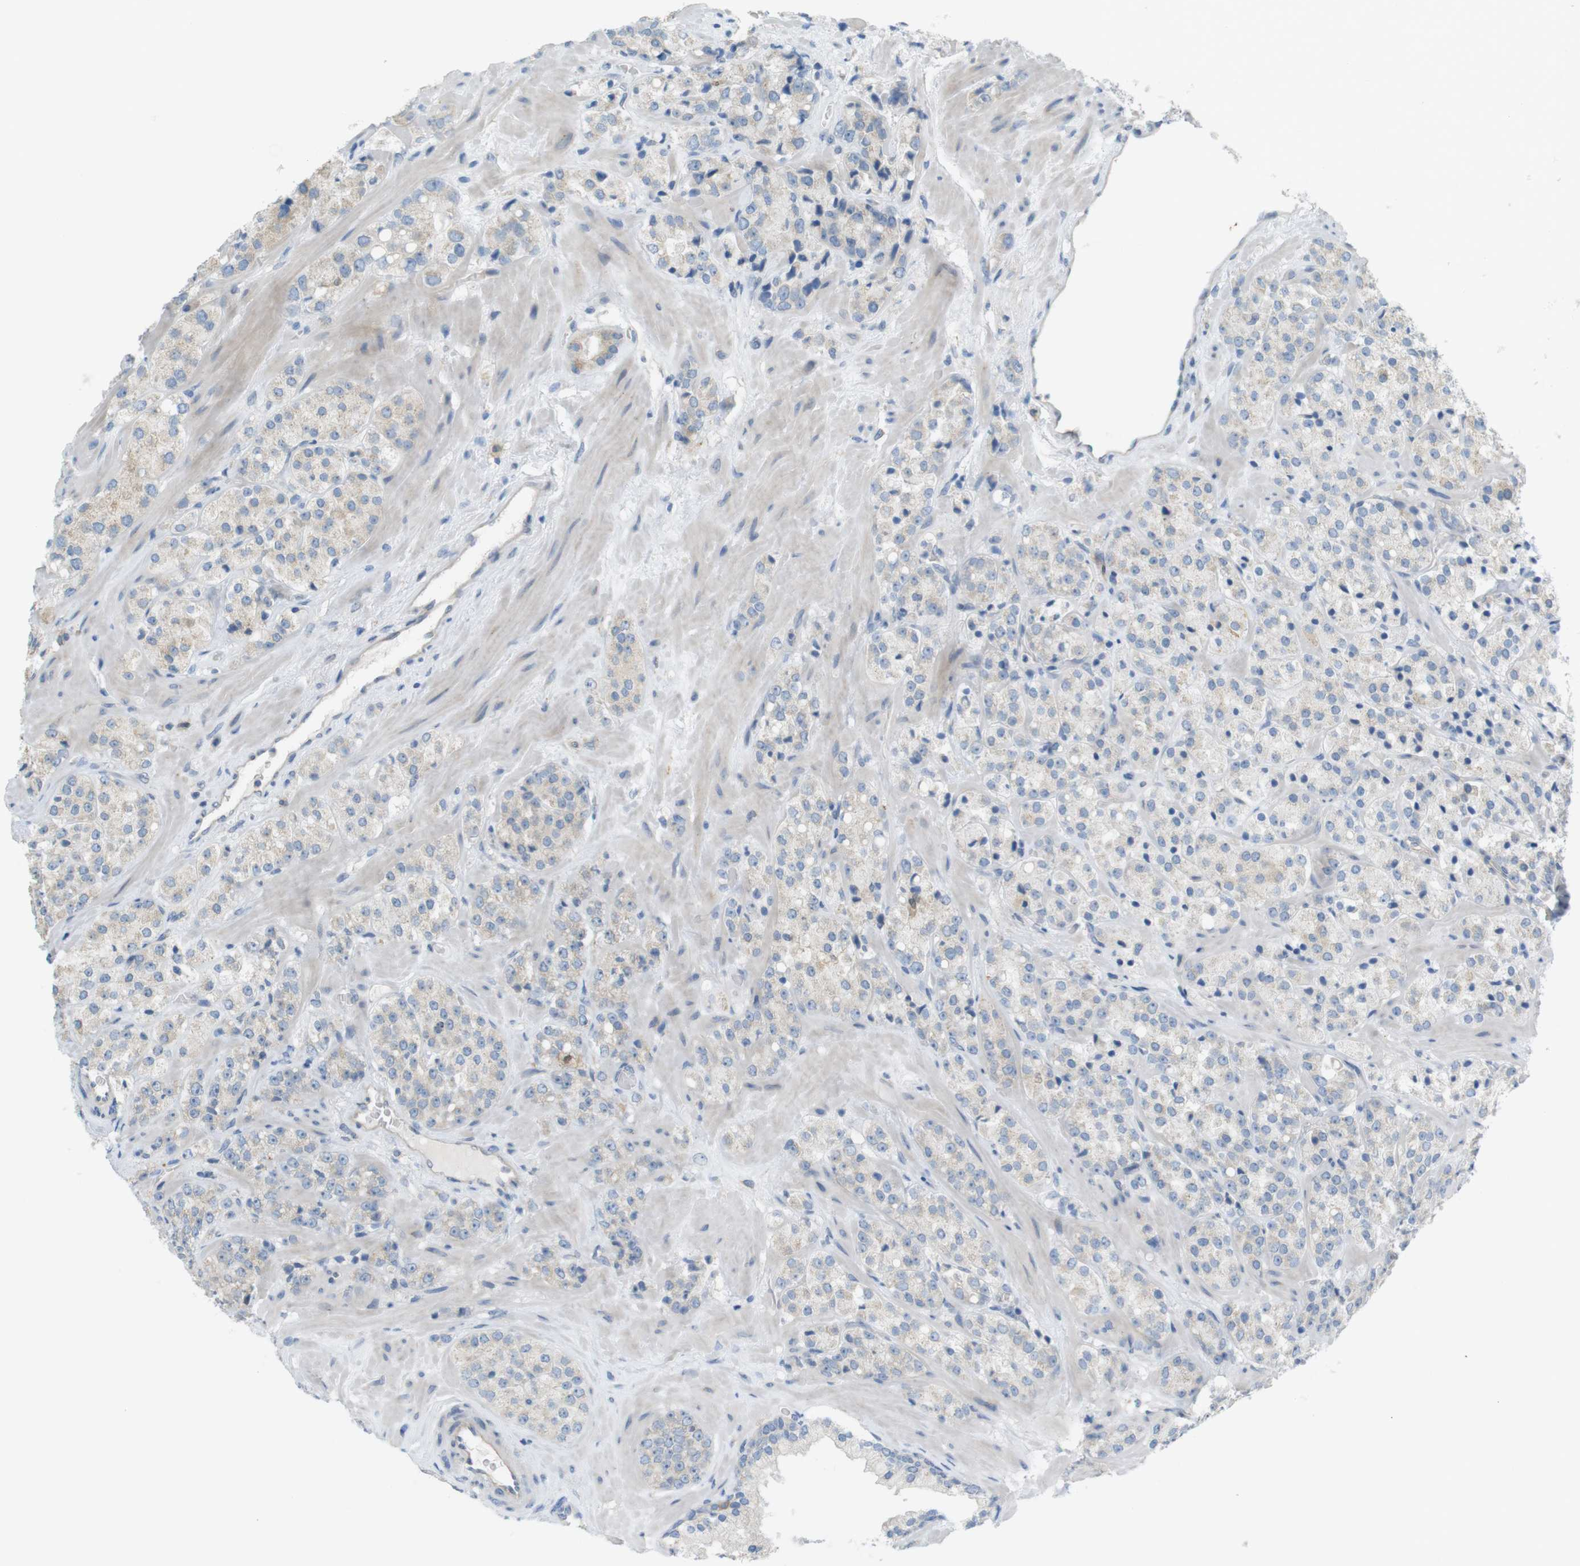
{"staining": {"intensity": "negative", "quantity": "none", "location": "none"}, "tissue": "prostate cancer", "cell_type": "Tumor cells", "image_type": "cancer", "snomed": [{"axis": "morphology", "description": "Adenocarcinoma, High grade"}, {"axis": "topography", "description": "Prostate"}], "caption": "A photomicrograph of human high-grade adenocarcinoma (prostate) is negative for staining in tumor cells.", "gene": "TMEM41B", "patient": {"sex": "male", "age": 64}}